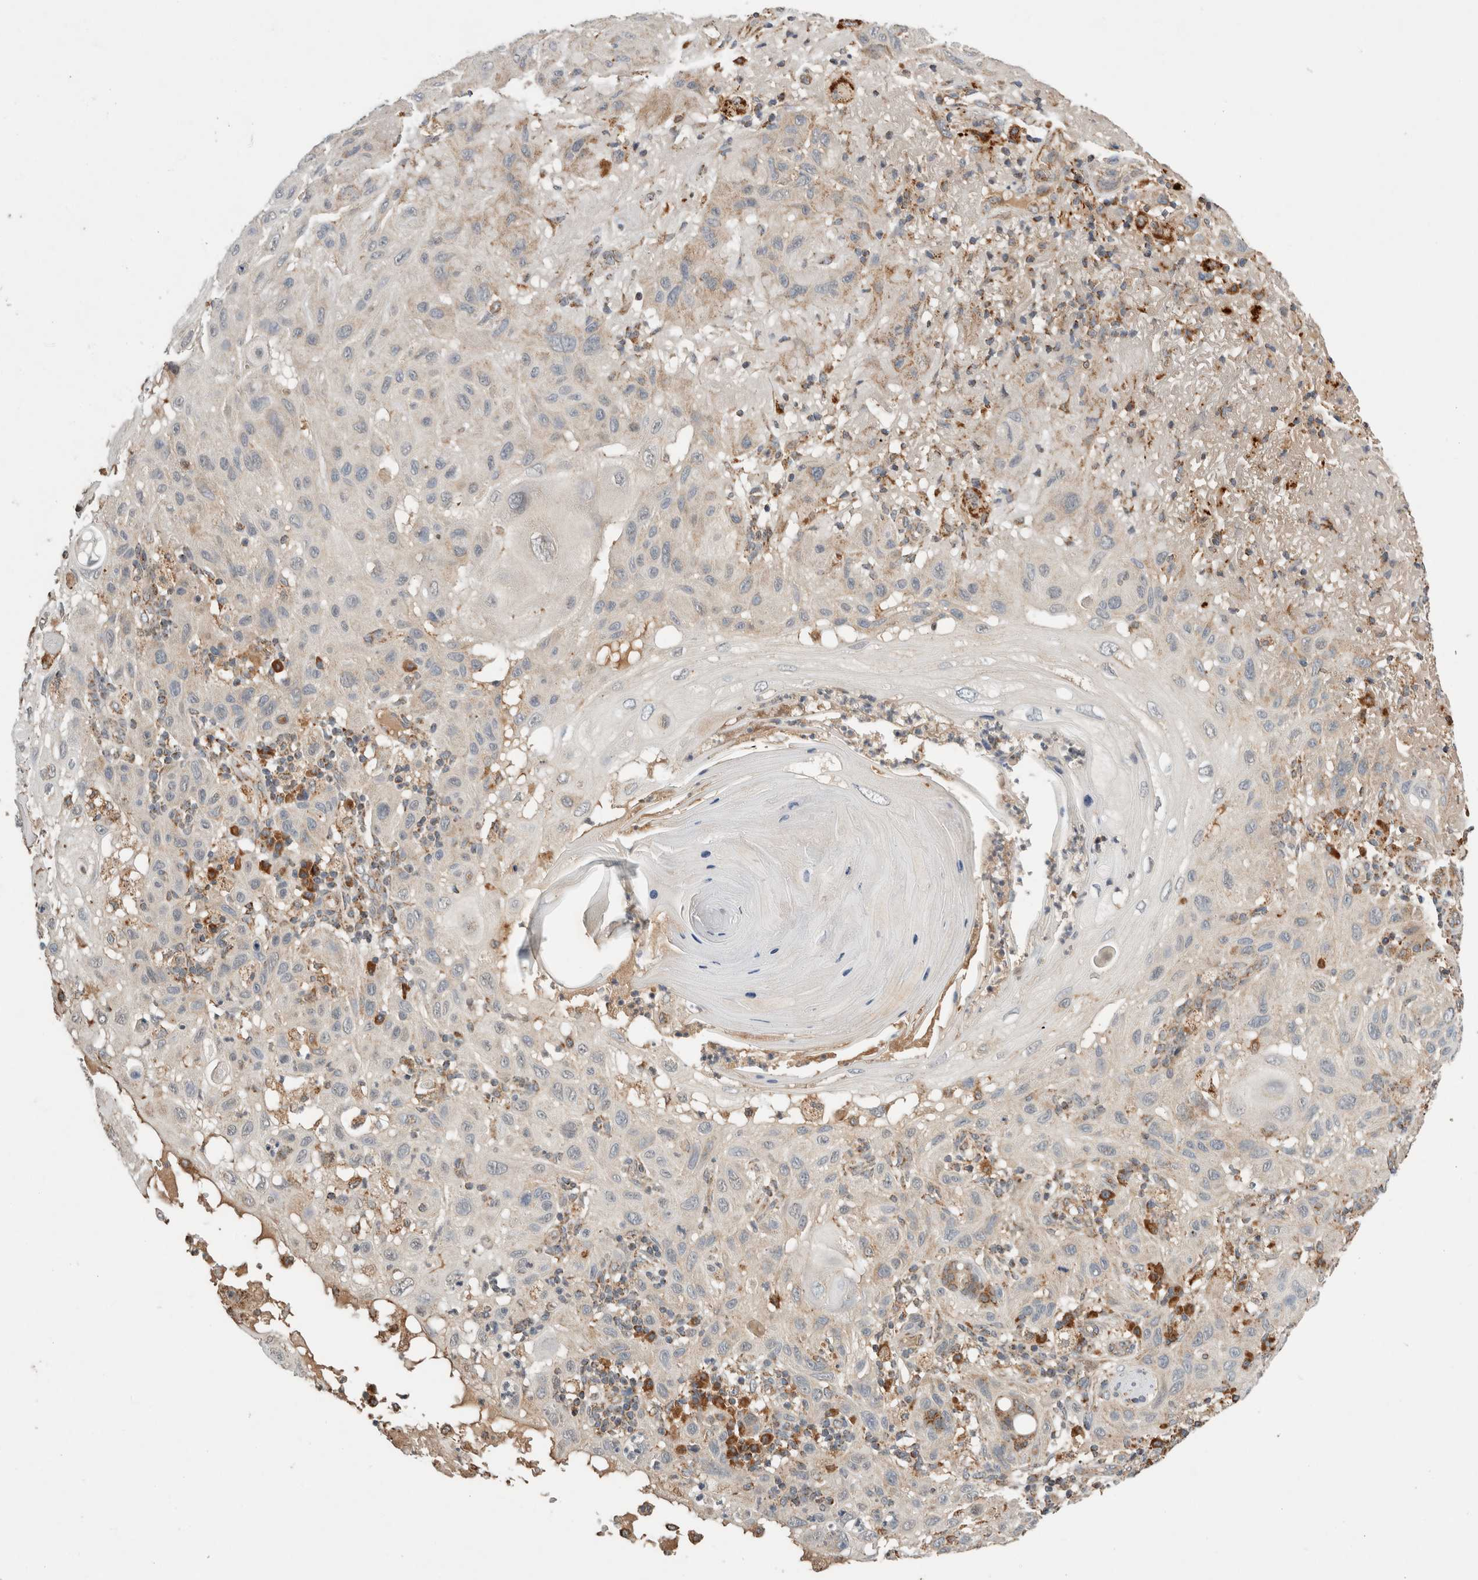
{"staining": {"intensity": "weak", "quantity": "25%-75%", "location": "cytoplasmic/membranous"}, "tissue": "skin cancer", "cell_type": "Tumor cells", "image_type": "cancer", "snomed": [{"axis": "morphology", "description": "Normal tissue, NOS"}, {"axis": "morphology", "description": "Squamous cell carcinoma, NOS"}, {"axis": "topography", "description": "Skin"}], "caption": "Immunohistochemistry (IHC) image of neoplastic tissue: squamous cell carcinoma (skin) stained using IHC shows low levels of weak protein expression localized specifically in the cytoplasmic/membranous of tumor cells, appearing as a cytoplasmic/membranous brown color.", "gene": "AMPD1", "patient": {"sex": "female", "age": 96}}